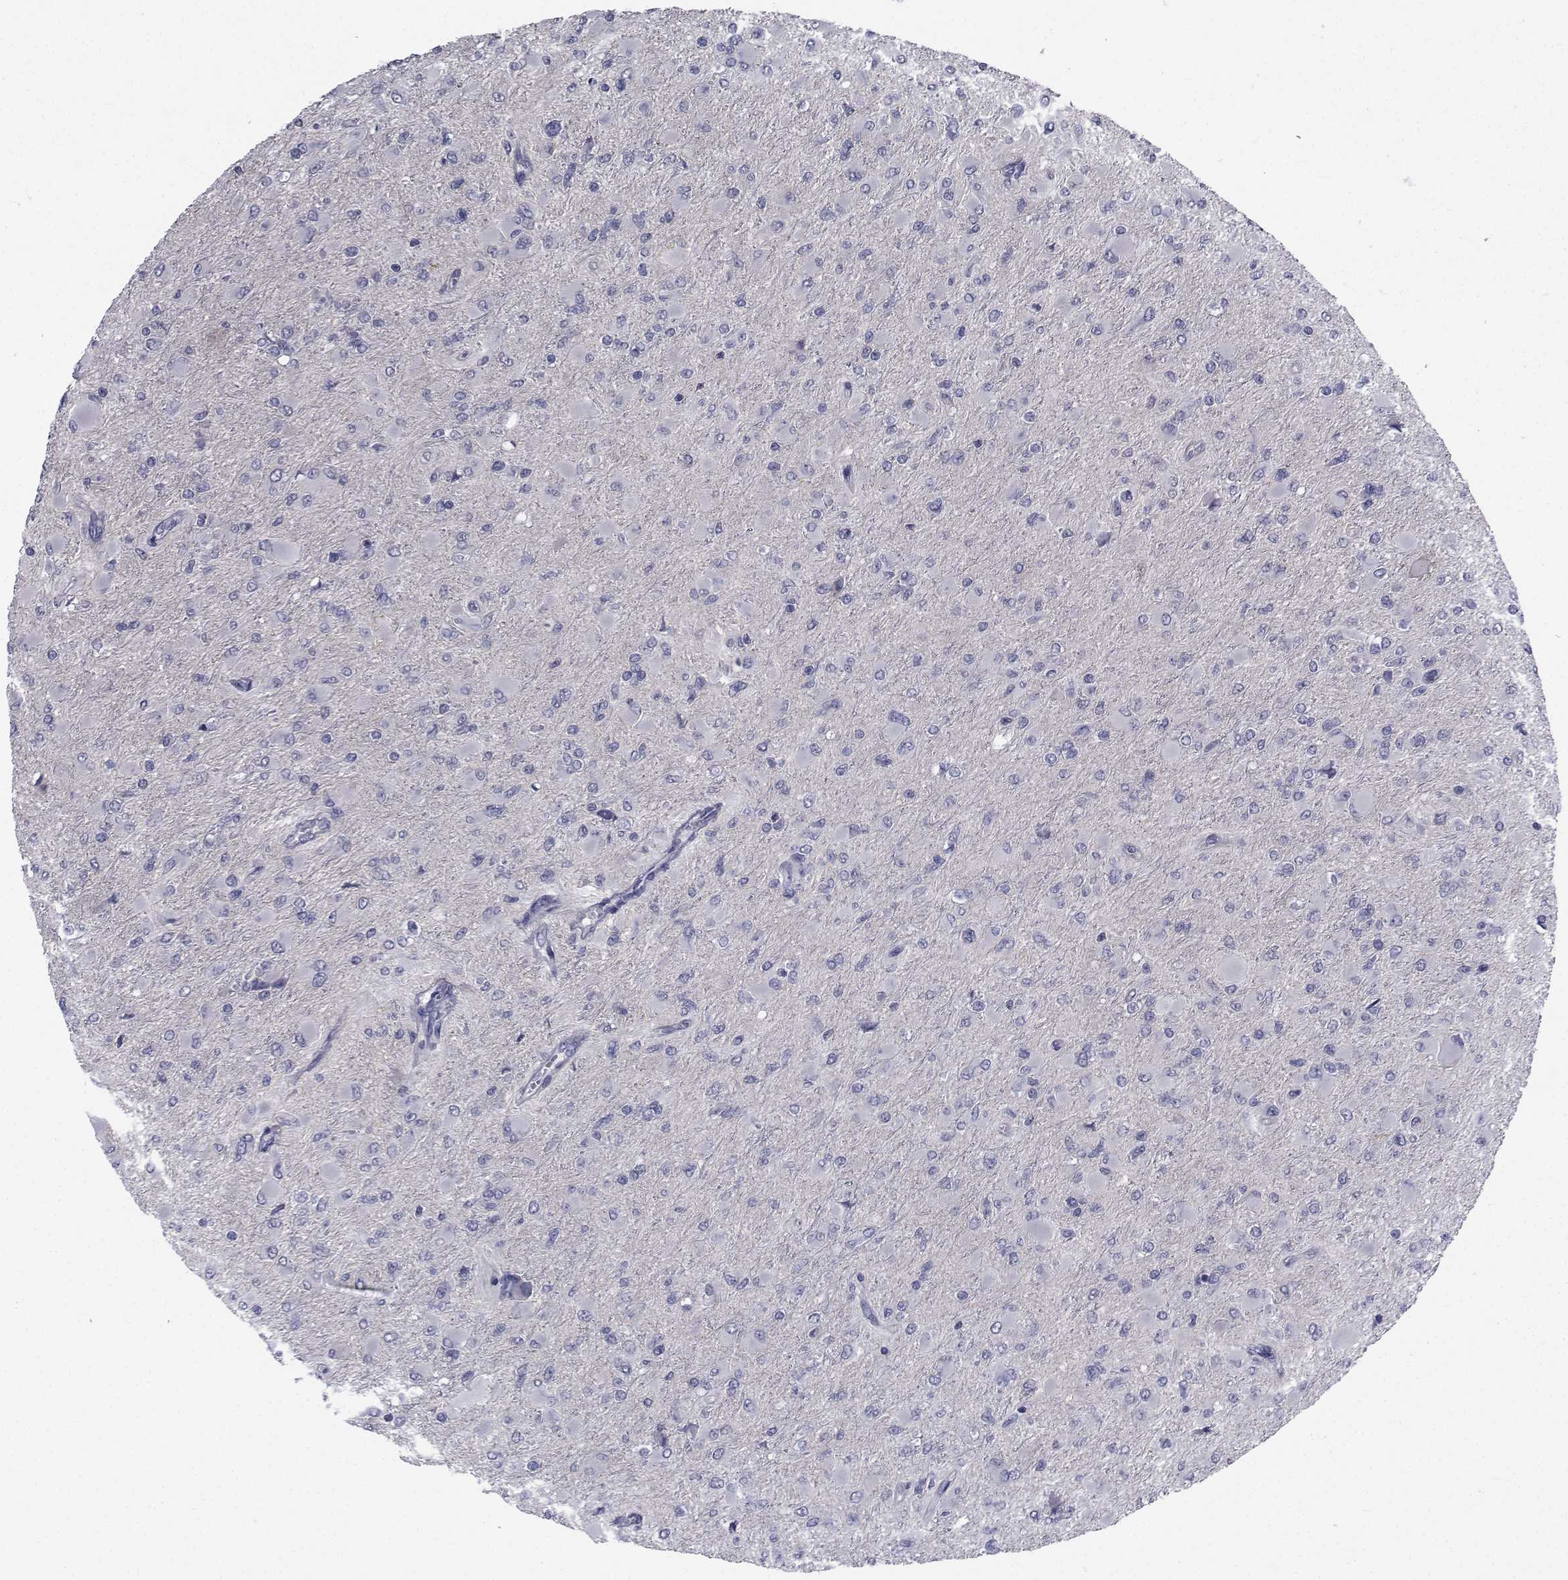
{"staining": {"intensity": "negative", "quantity": "none", "location": "none"}, "tissue": "glioma", "cell_type": "Tumor cells", "image_type": "cancer", "snomed": [{"axis": "morphology", "description": "Glioma, malignant, High grade"}, {"axis": "topography", "description": "Cerebral cortex"}], "caption": "An immunohistochemistry (IHC) micrograph of malignant glioma (high-grade) is shown. There is no staining in tumor cells of malignant glioma (high-grade). Nuclei are stained in blue.", "gene": "CHRNA1", "patient": {"sex": "female", "age": 36}}